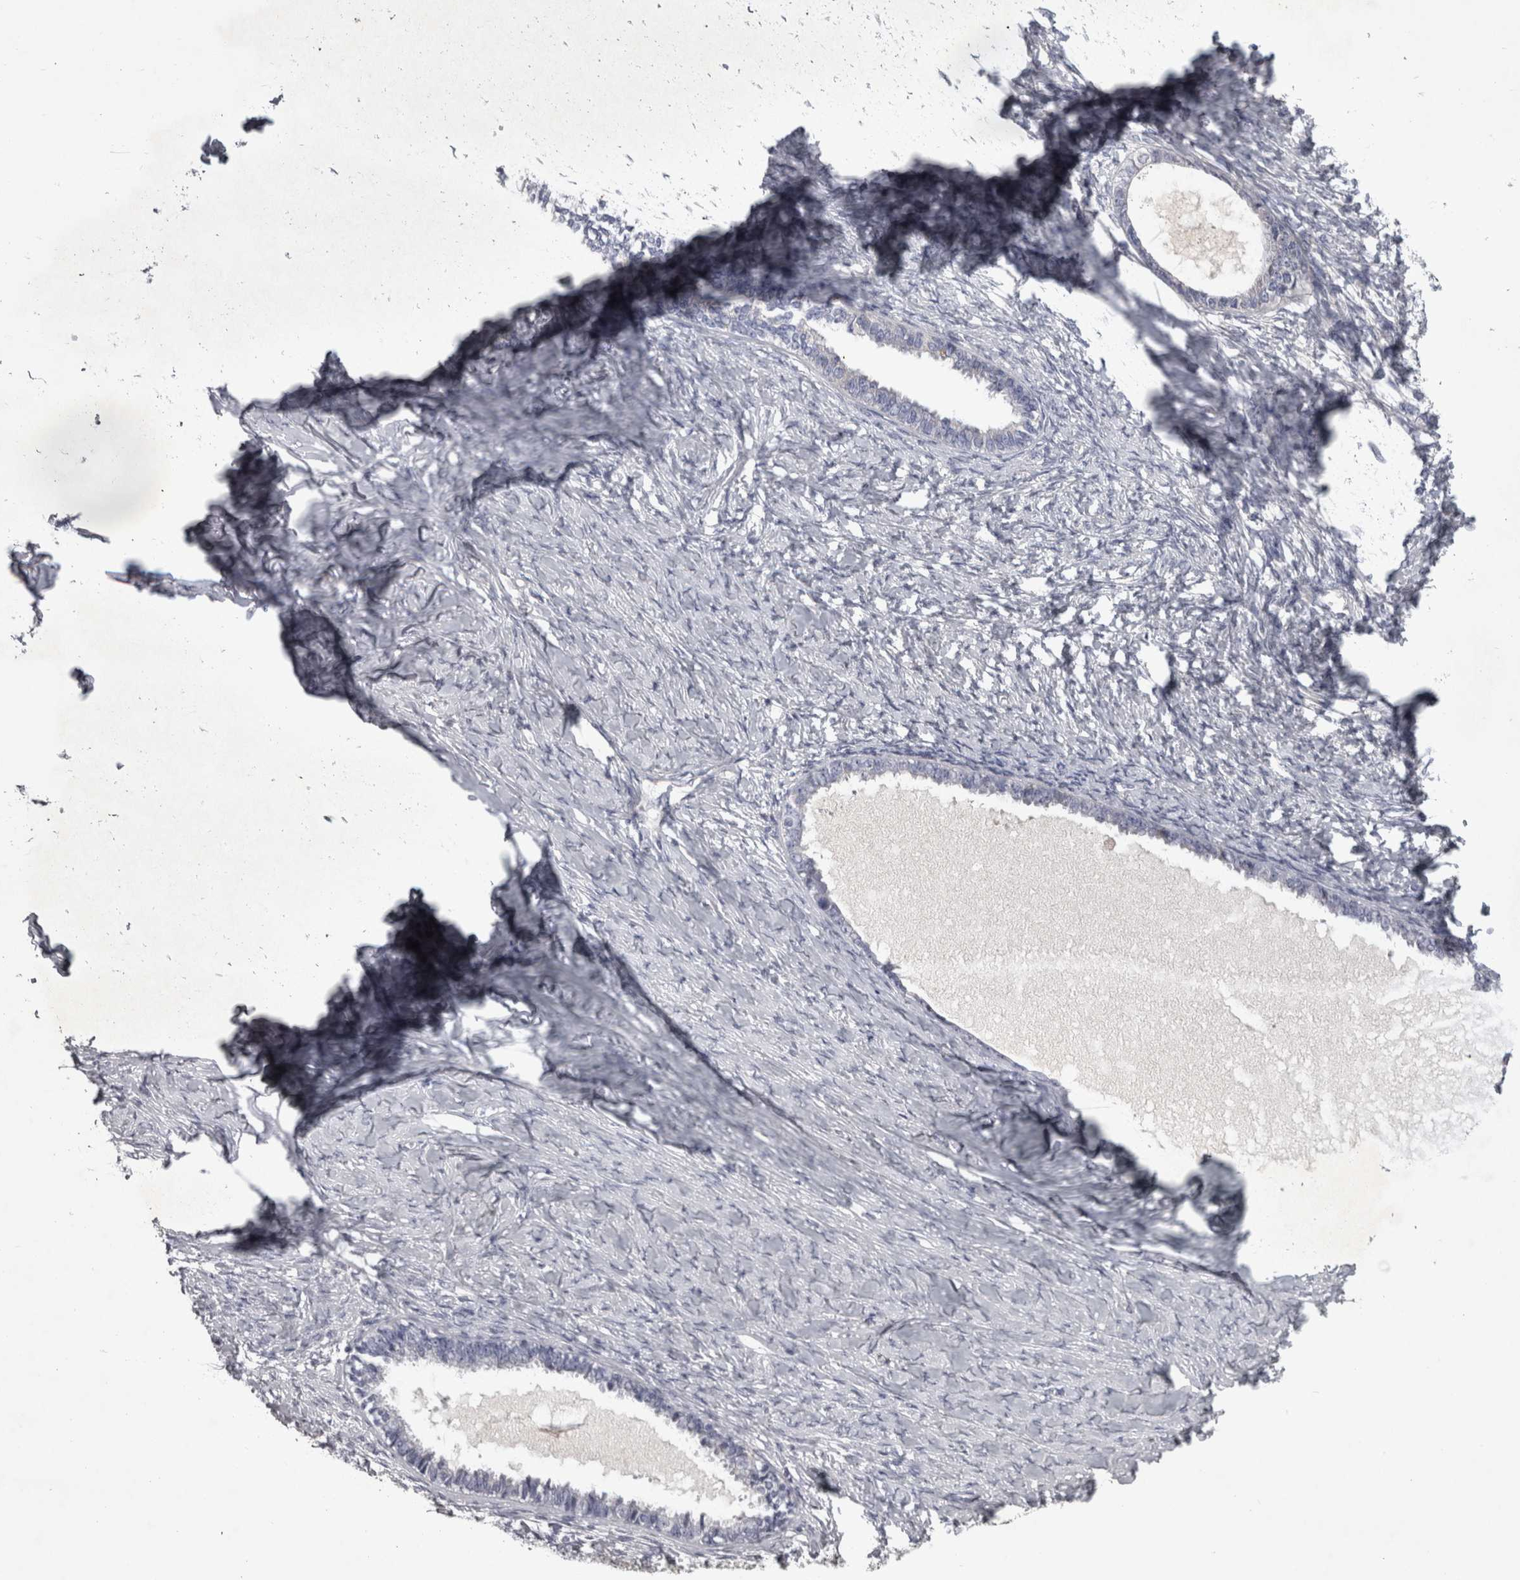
{"staining": {"intensity": "negative", "quantity": "none", "location": "none"}, "tissue": "ovarian cancer", "cell_type": "Tumor cells", "image_type": "cancer", "snomed": [{"axis": "morphology", "description": "Cystadenocarcinoma, serous, NOS"}, {"axis": "topography", "description": "Ovary"}], "caption": "Immunohistochemistry micrograph of human serous cystadenocarcinoma (ovarian) stained for a protein (brown), which shows no staining in tumor cells. Nuclei are stained in blue.", "gene": "DBT", "patient": {"sex": "female", "age": 79}}